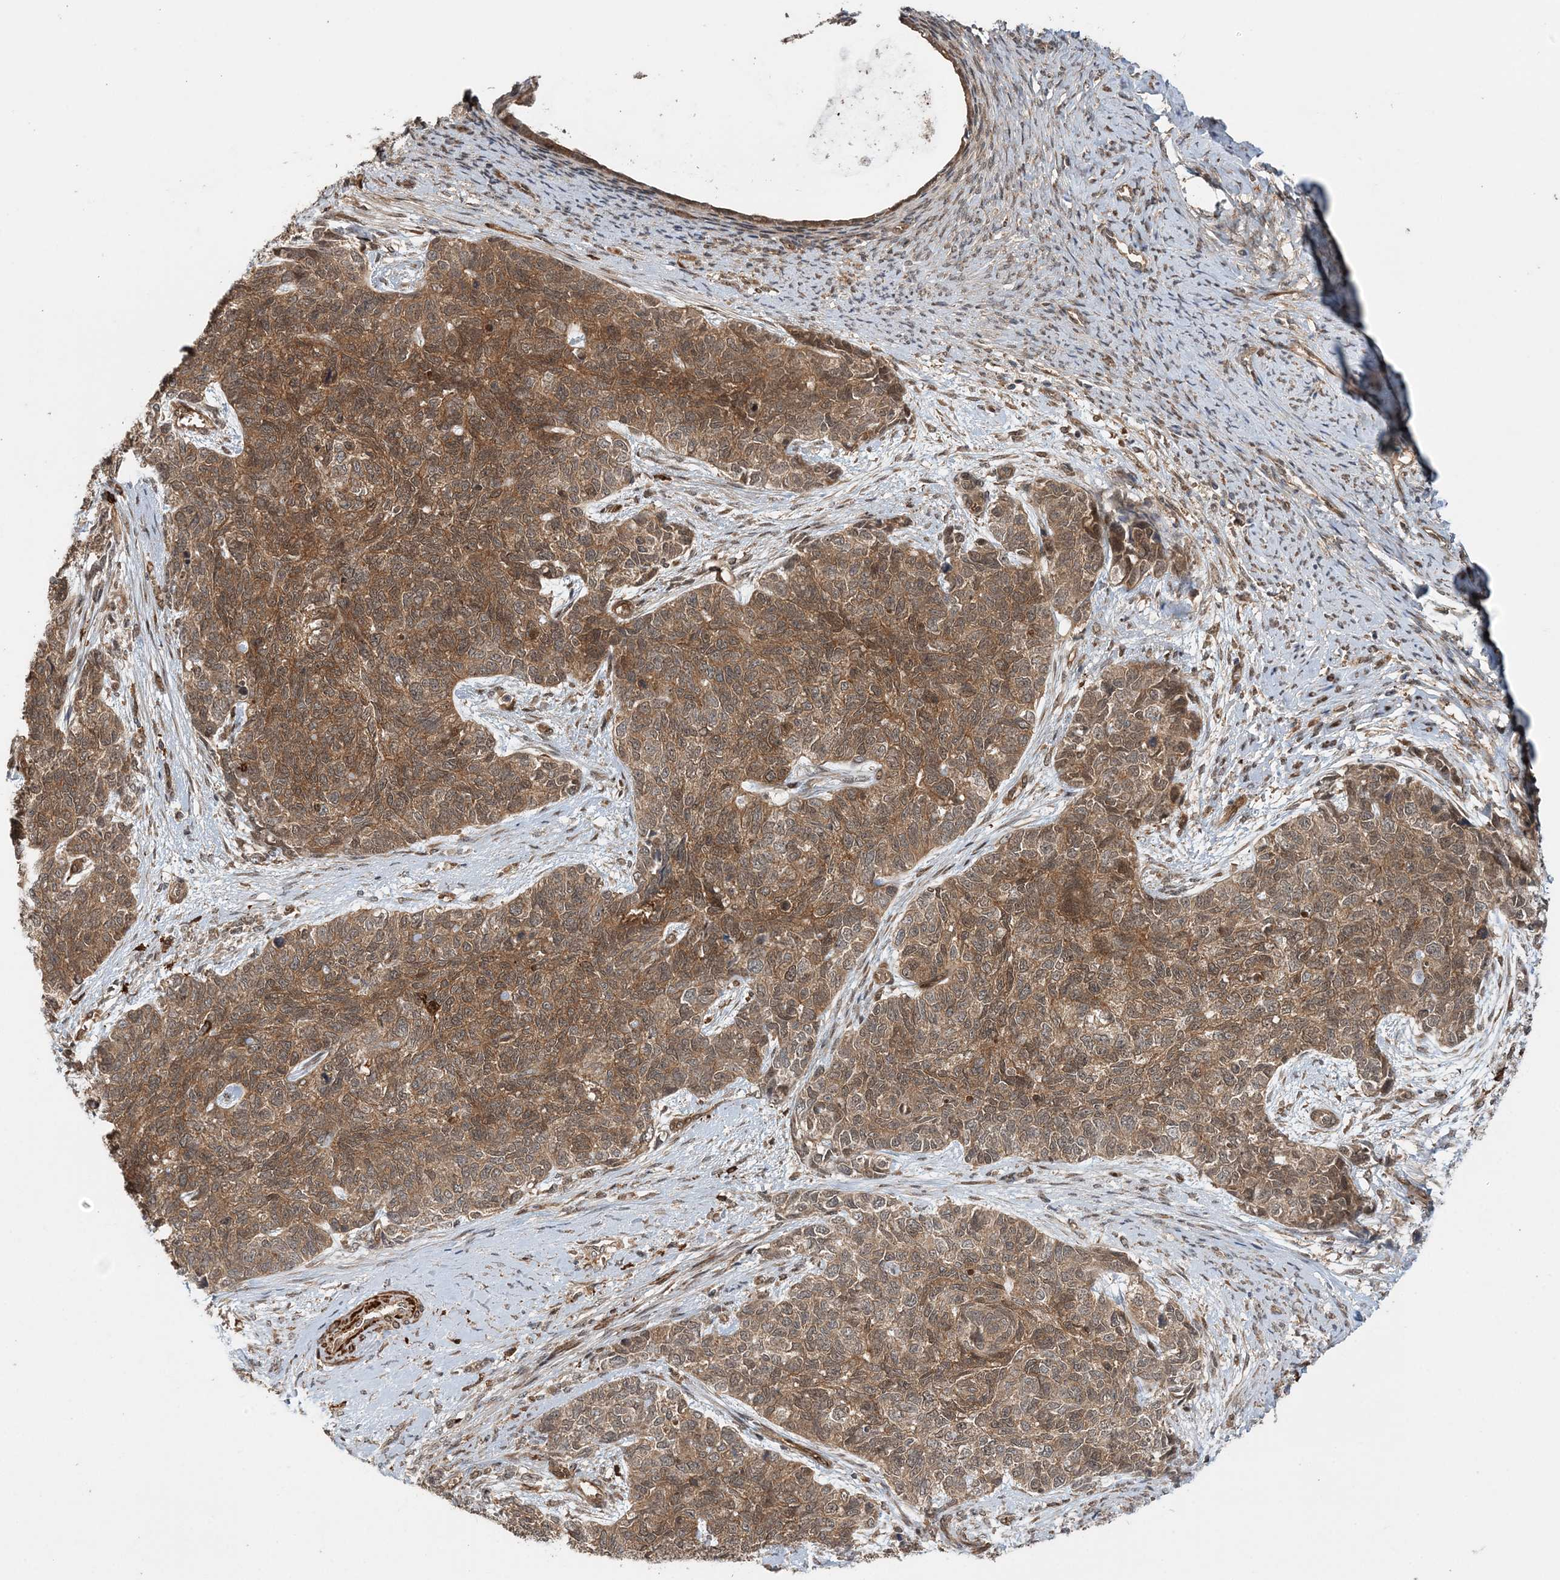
{"staining": {"intensity": "moderate", "quantity": ">75%", "location": "cytoplasmic/membranous,nuclear"}, "tissue": "cervical cancer", "cell_type": "Tumor cells", "image_type": "cancer", "snomed": [{"axis": "morphology", "description": "Squamous cell carcinoma, NOS"}, {"axis": "topography", "description": "Cervix"}], "caption": "IHC of human squamous cell carcinoma (cervical) shows medium levels of moderate cytoplasmic/membranous and nuclear expression in about >75% of tumor cells.", "gene": "UBTD2", "patient": {"sex": "female", "age": 63}}